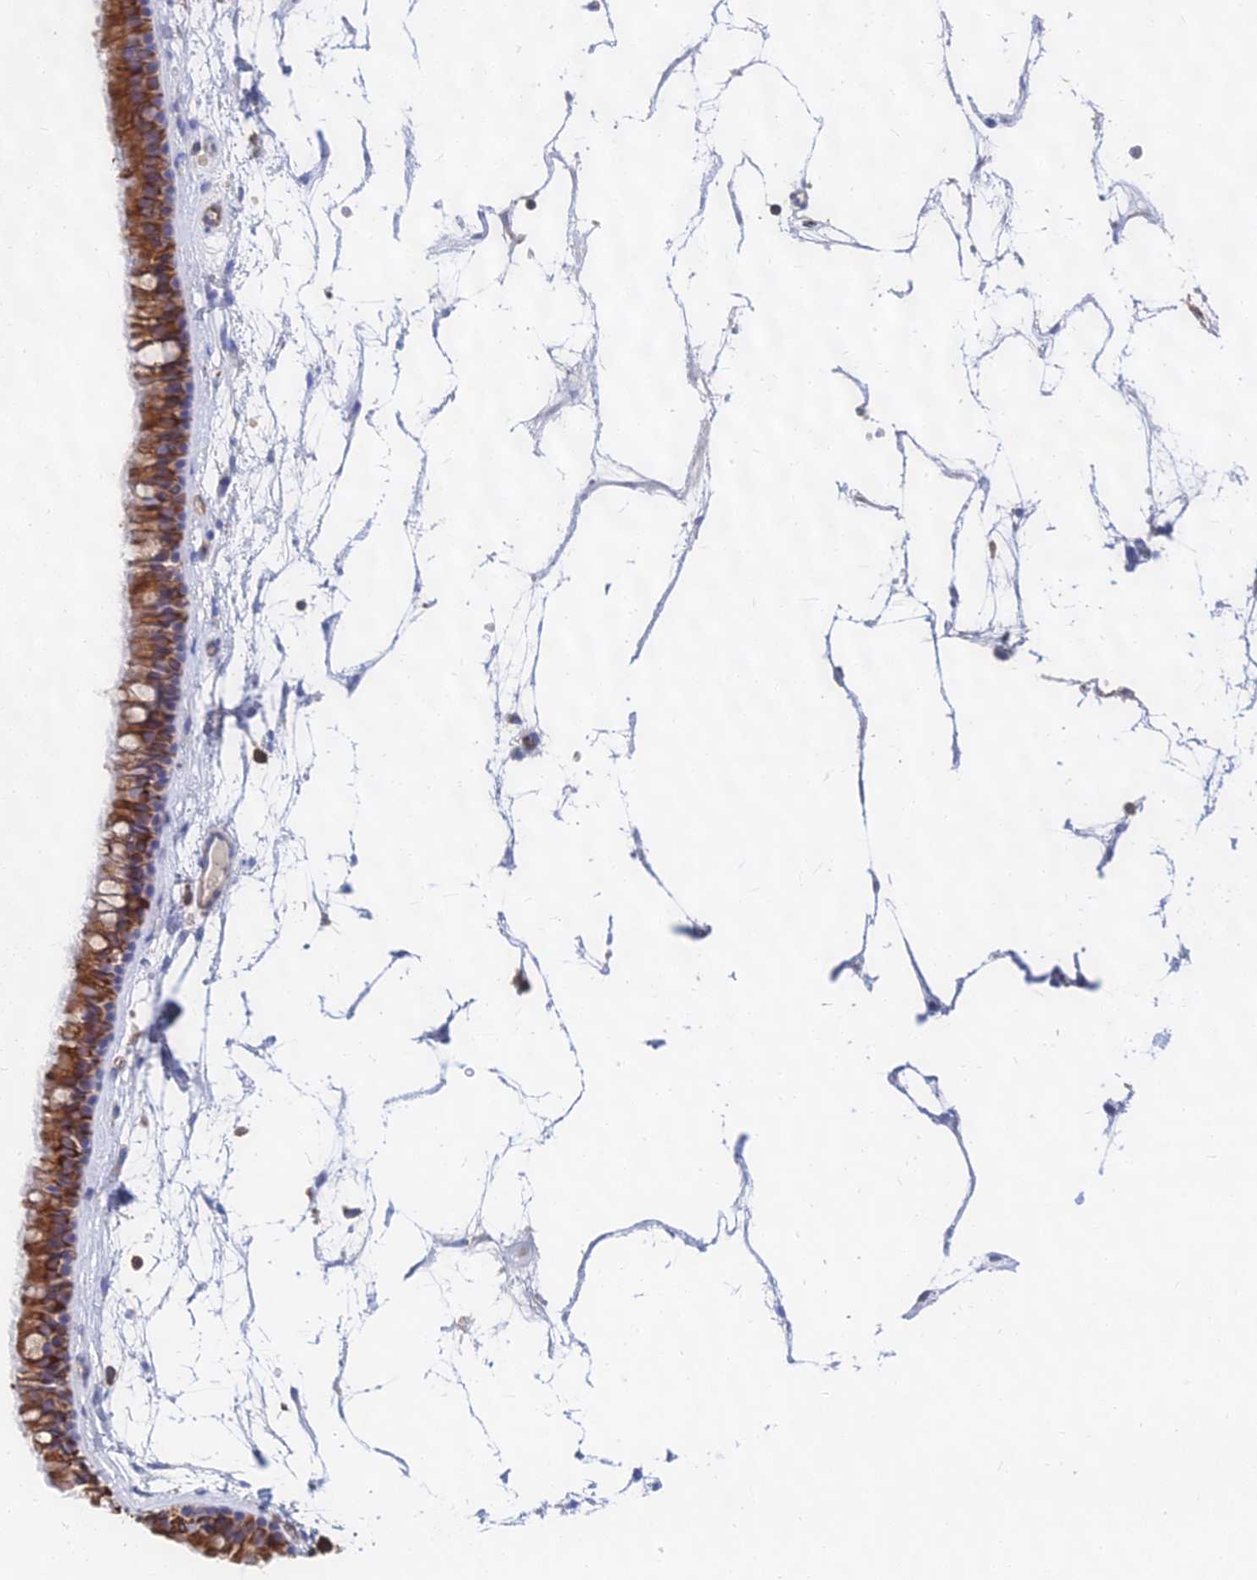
{"staining": {"intensity": "strong", "quantity": ">75%", "location": "cytoplasmic/membranous"}, "tissue": "nasopharynx", "cell_type": "Respiratory epithelial cells", "image_type": "normal", "snomed": [{"axis": "morphology", "description": "Normal tissue, NOS"}, {"axis": "topography", "description": "Nasopharynx"}], "caption": "A micrograph of human nasopharynx stained for a protein displays strong cytoplasmic/membranous brown staining in respiratory epithelial cells.", "gene": "FFAR3", "patient": {"sex": "male", "age": 64}}